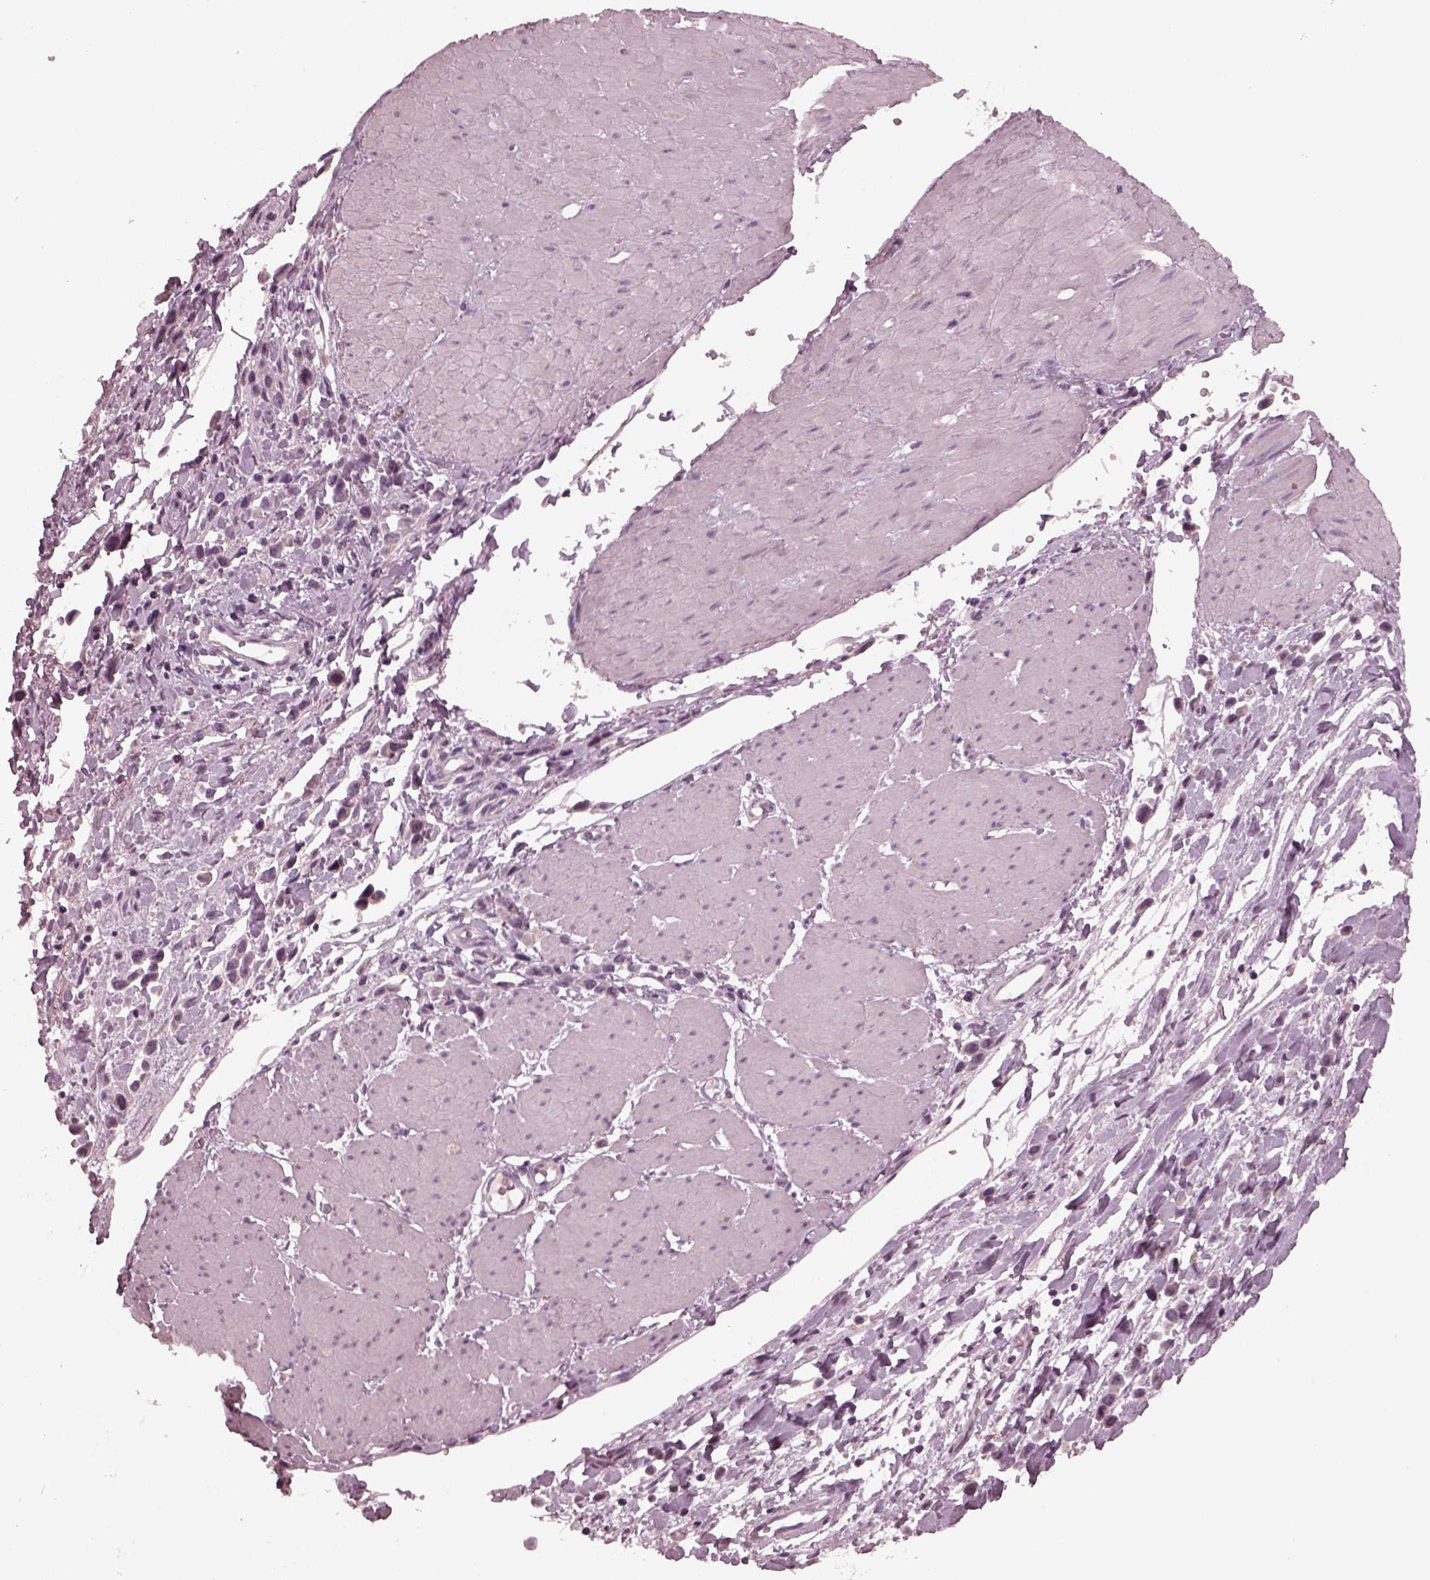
{"staining": {"intensity": "negative", "quantity": "none", "location": "none"}, "tissue": "stomach cancer", "cell_type": "Tumor cells", "image_type": "cancer", "snomed": [{"axis": "morphology", "description": "Adenocarcinoma, NOS"}, {"axis": "topography", "description": "Stomach"}], "caption": "IHC micrograph of neoplastic tissue: human adenocarcinoma (stomach) stained with DAB reveals no significant protein positivity in tumor cells.", "gene": "RCVRN", "patient": {"sex": "male", "age": 47}}